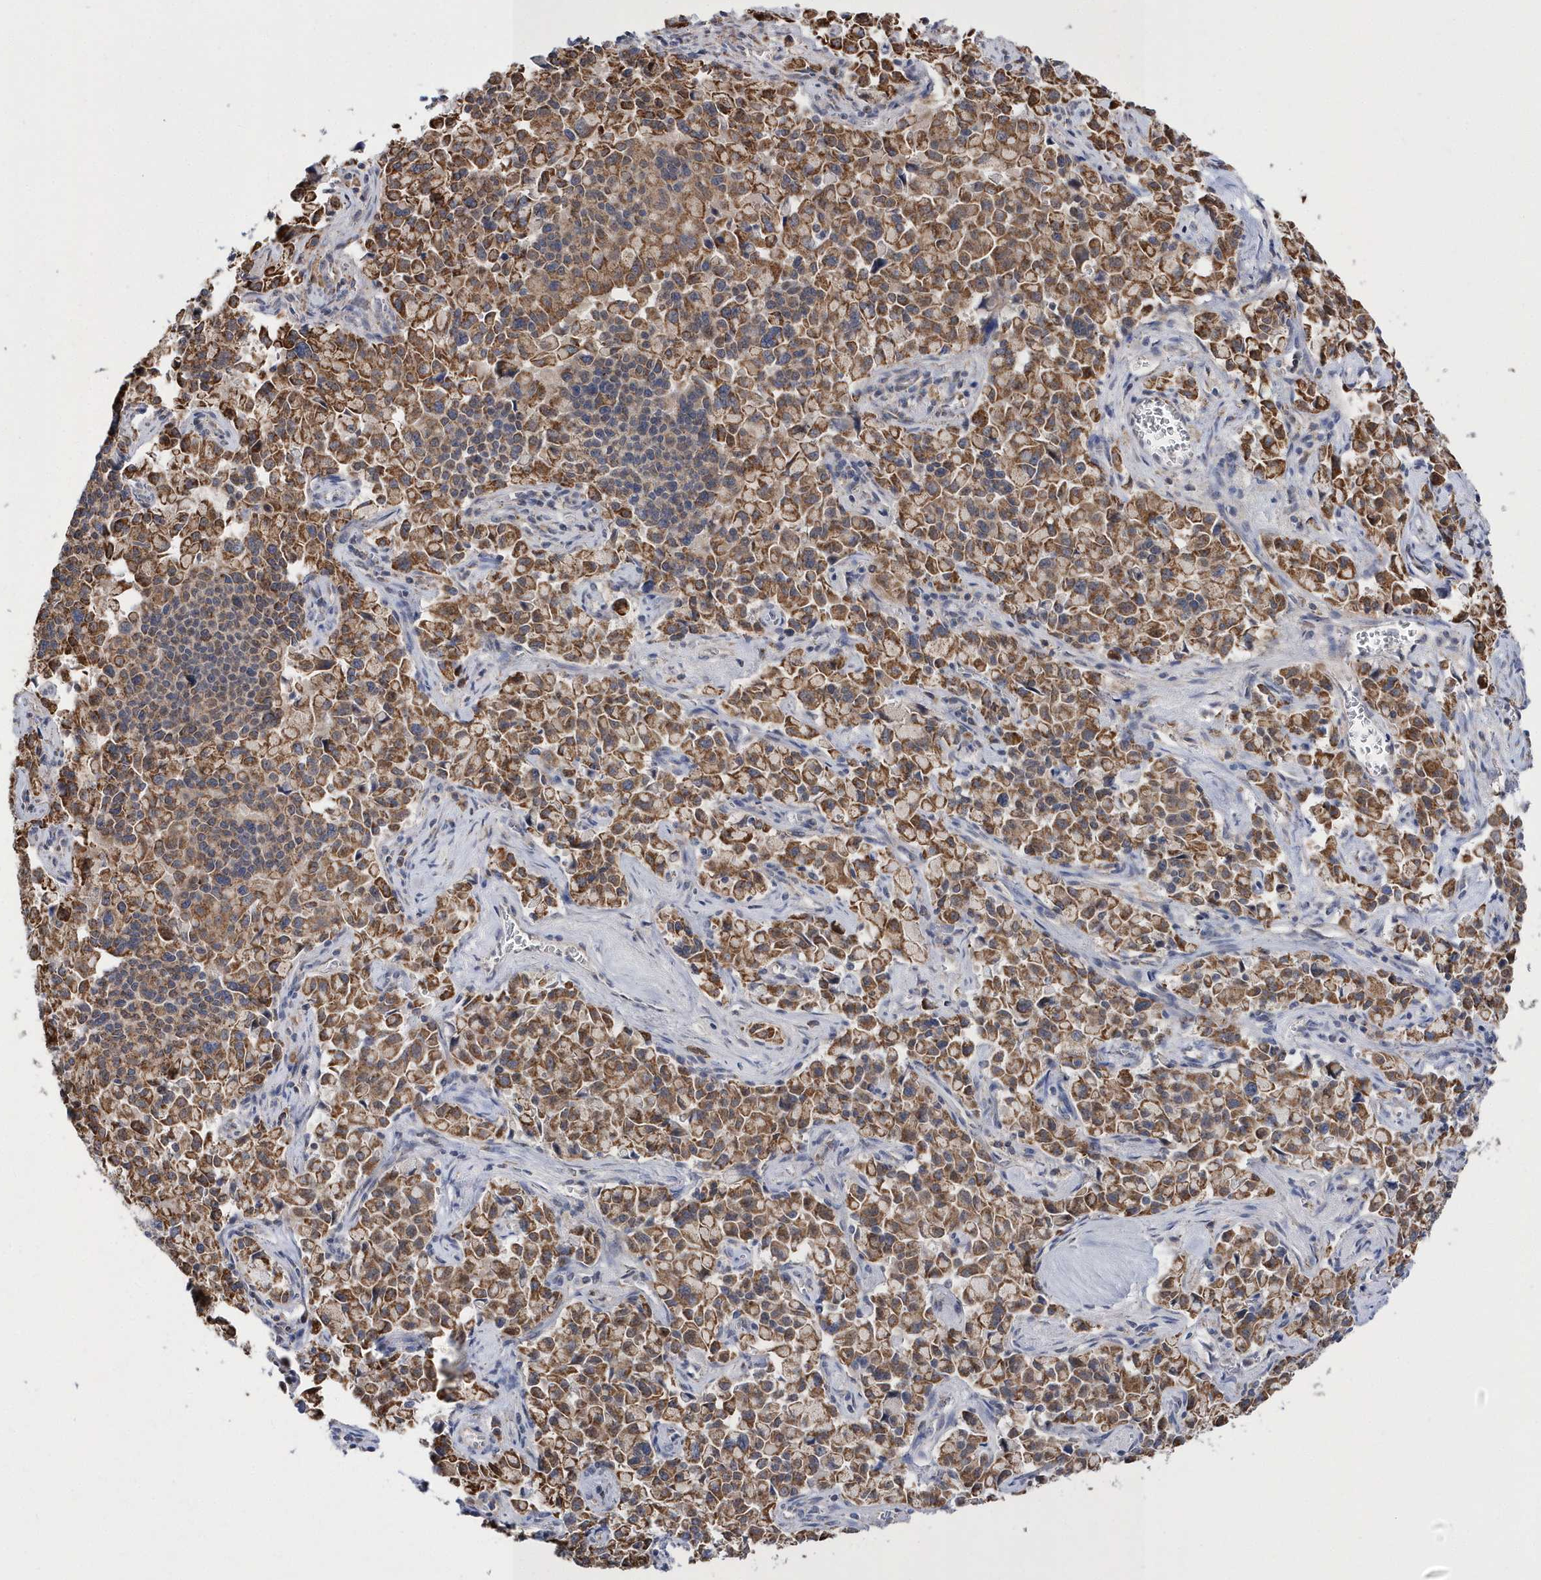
{"staining": {"intensity": "moderate", "quantity": ">75%", "location": "cytoplasmic/membranous"}, "tissue": "pancreatic cancer", "cell_type": "Tumor cells", "image_type": "cancer", "snomed": [{"axis": "morphology", "description": "Adenocarcinoma, NOS"}, {"axis": "topography", "description": "Pancreas"}], "caption": "DAB immunohistochemical staining of human adenocarcinoma (pancreatic) shows moderate cytoplasmic/membranous protein positivity in about >75% of tumor cells.", "gene": "SPATA5", "patient": {"sex": "male", "age": 65}}